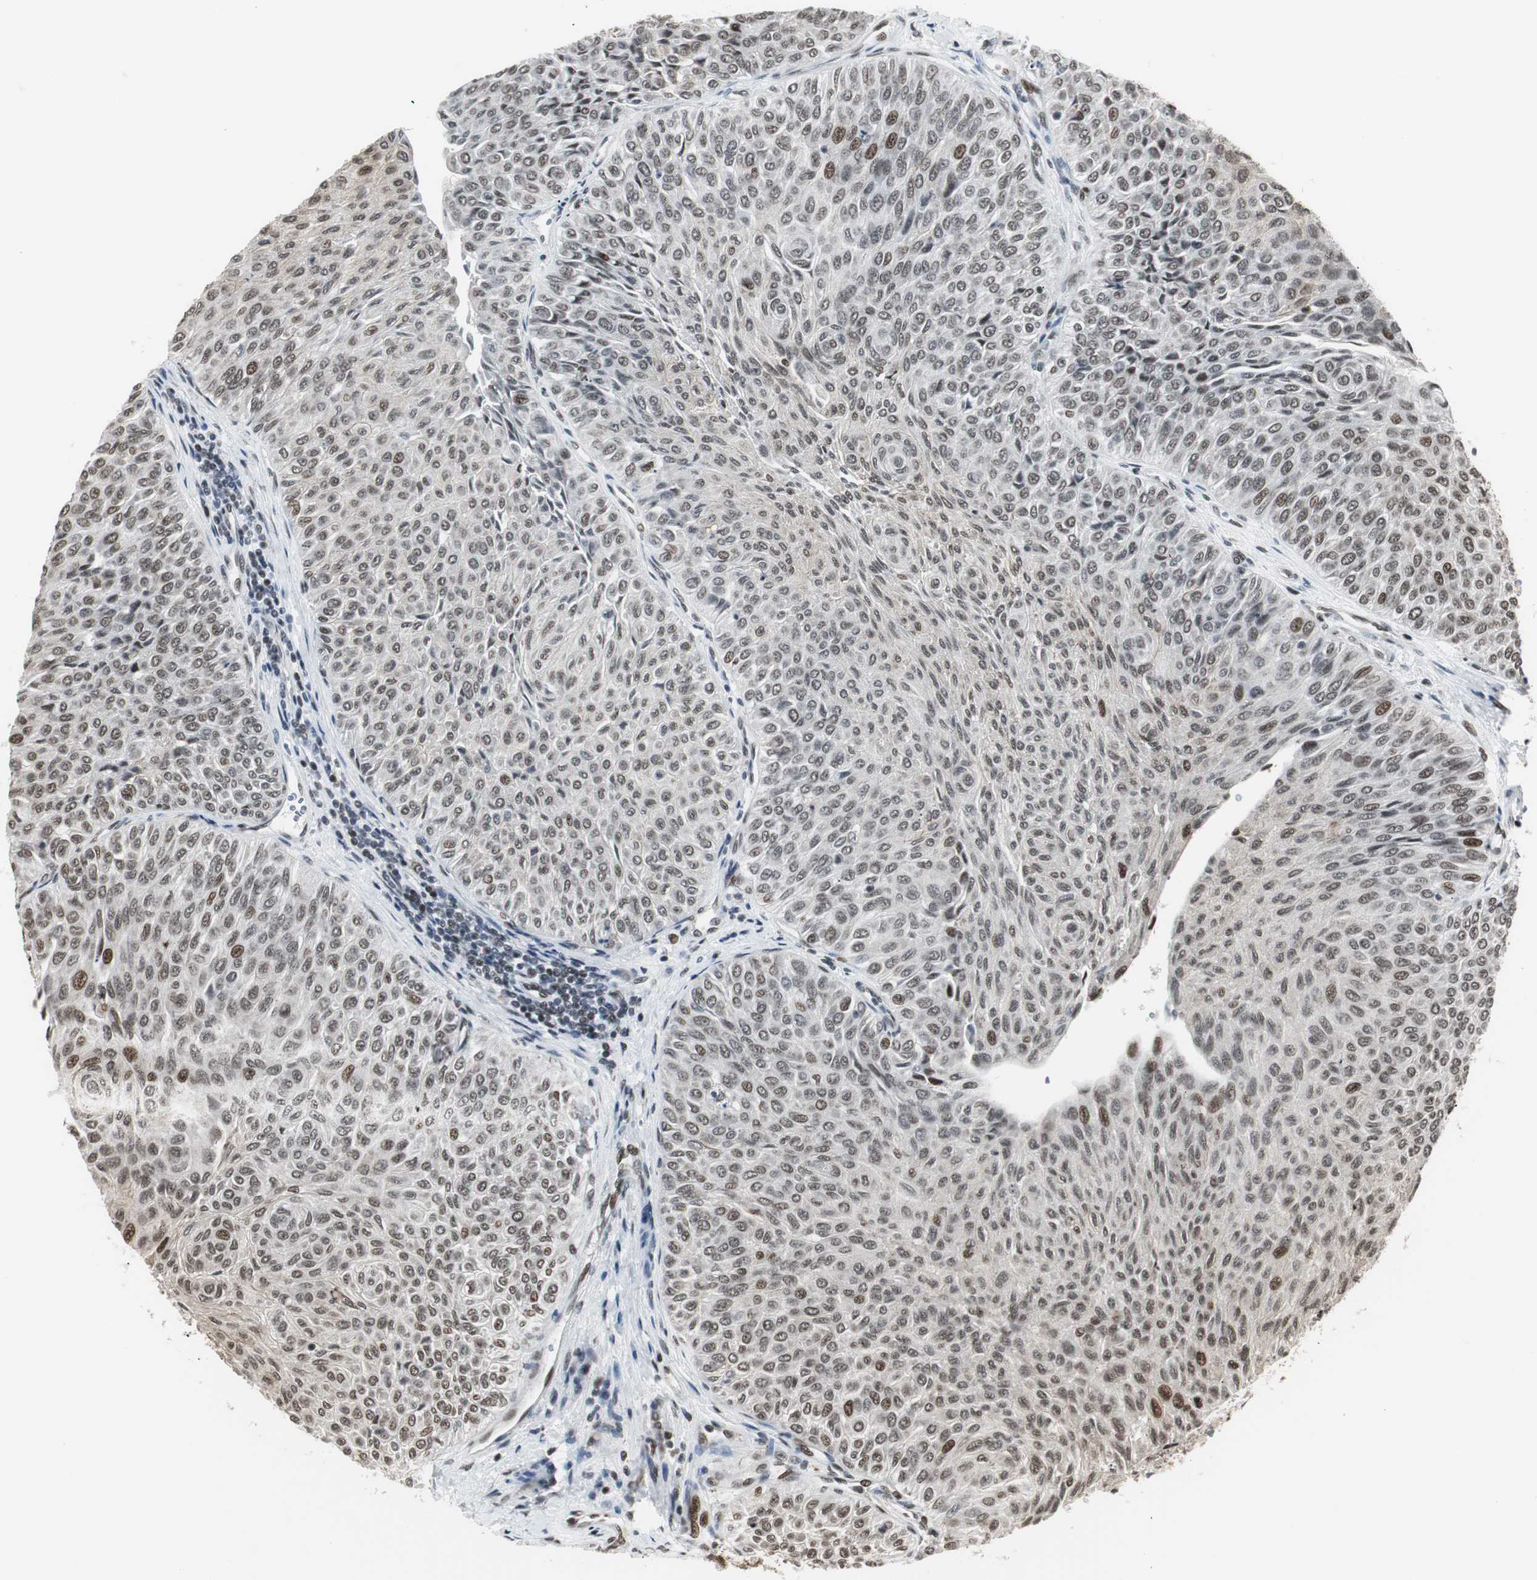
{"staining": {"intensity": "strong", "quantity": ">75%", "location": "nuclear"}, "tissue": "urothelial cancer", "cell_type": "Tumor cells", "image_type": "cancer", "snomed": [{"axis": "morphology", "description": "Urothelial carcinoma, Low grade"}, {"axis": "topography", "description": "Urinary bladder"}], "caption": "A brown stain shows strong nuclear positivity of a protein in human low-grade urothelial carcinoma tumor cells.", "gene": "PARN", "patient": {"sex": "male", "age": 78}}